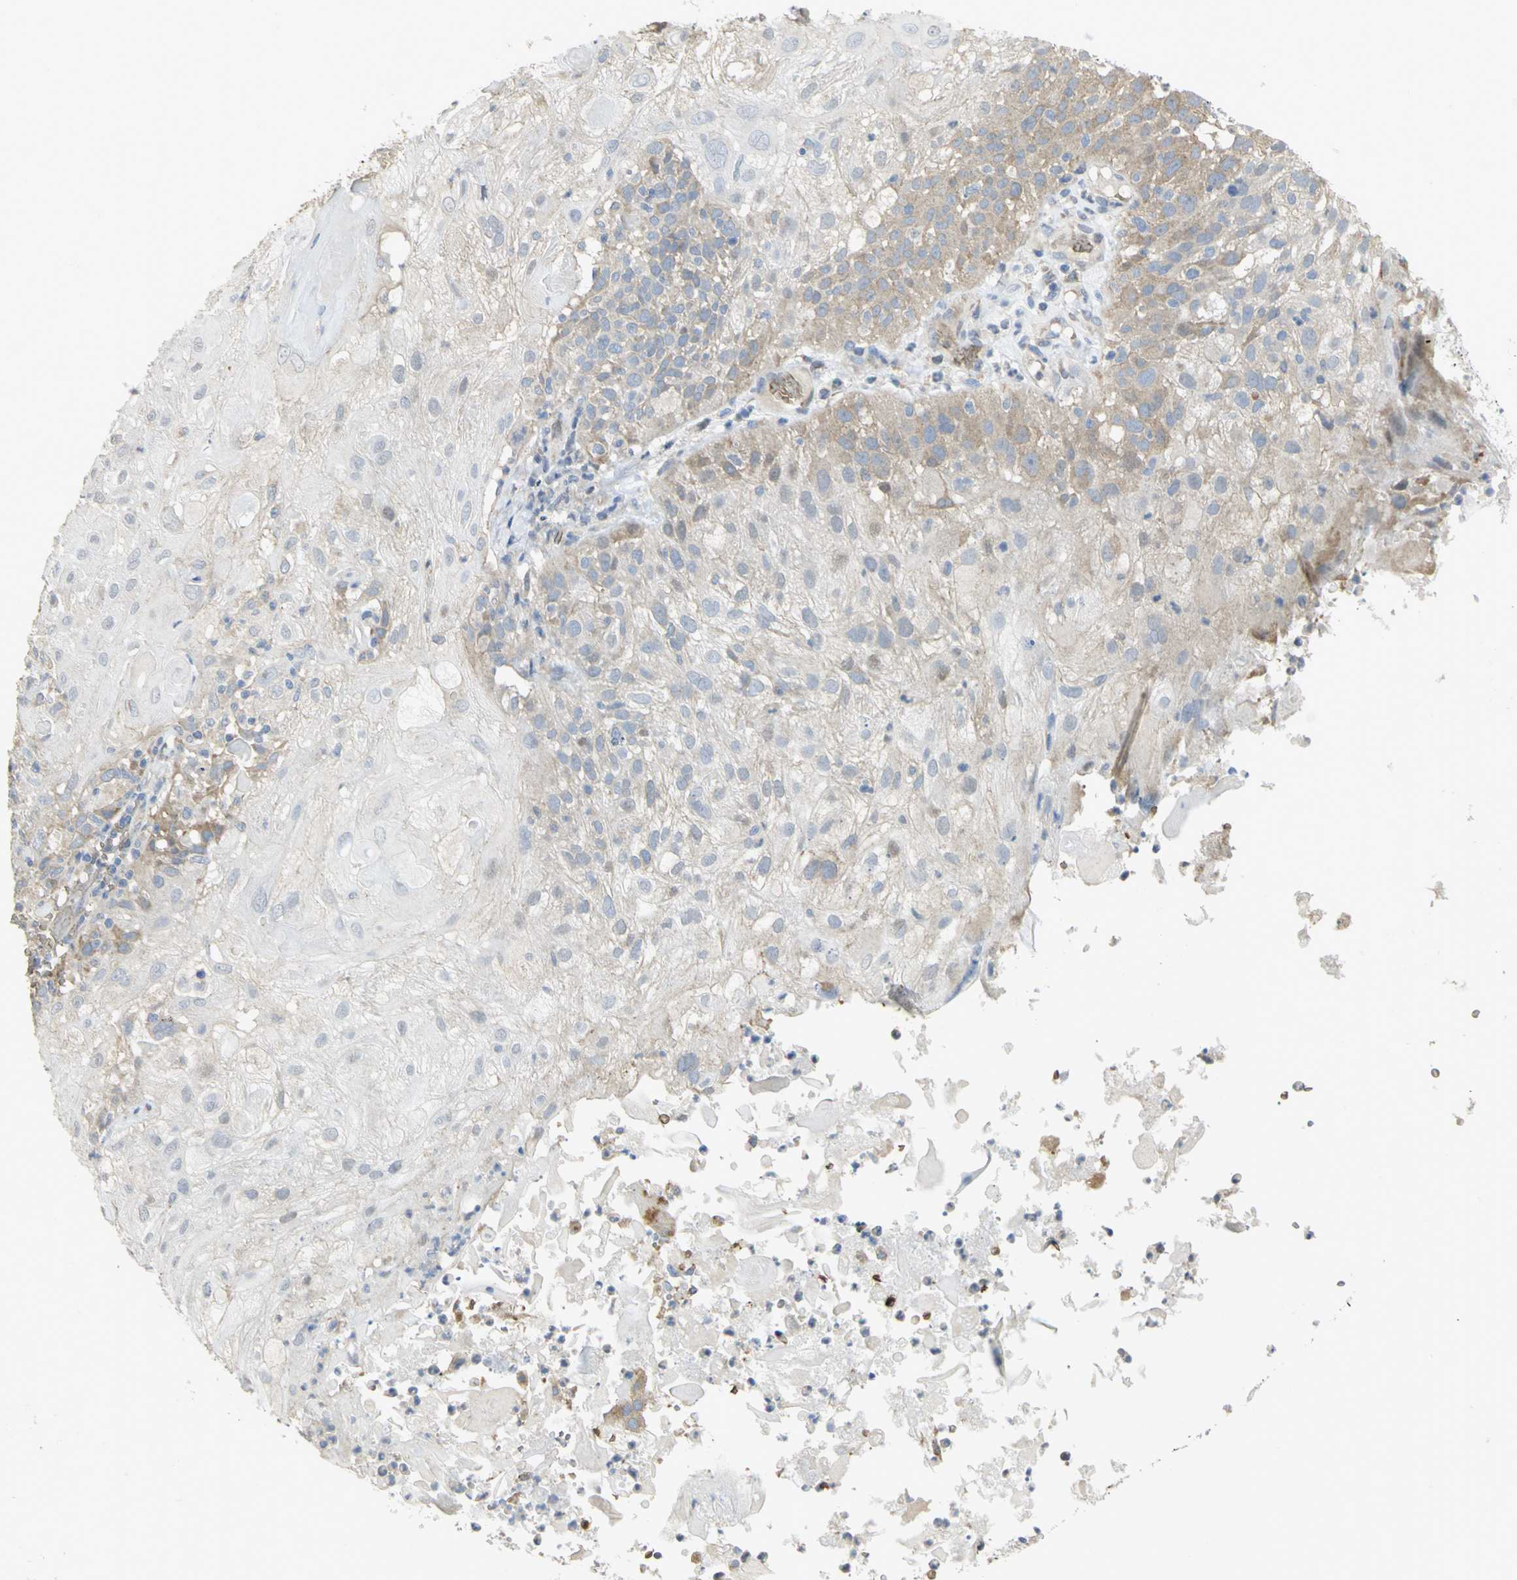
{"staining": {"intensity": "negative", "quantity": "none", "location": "none"}, "tissue": "skin cancer", "cell_type": "Tumor cells", "image_type": "cancer", "snomed": [{"axis": "morphology", "description": "Normal tissue, NOS"}, {"axis": "morphology", "description": "Squamous cell carcinoma, NOS"}, {"axis": "topography", "description": "Skin"}], "caption": "An image of skin squamous cell carcinoma stained for a protein shows no brown staining in tumor cells. (Immunohistochemistry, brightfield microscopy, high magnification).", "gene": "ANK1", "patient": {"sex": "female", "age": 83}}